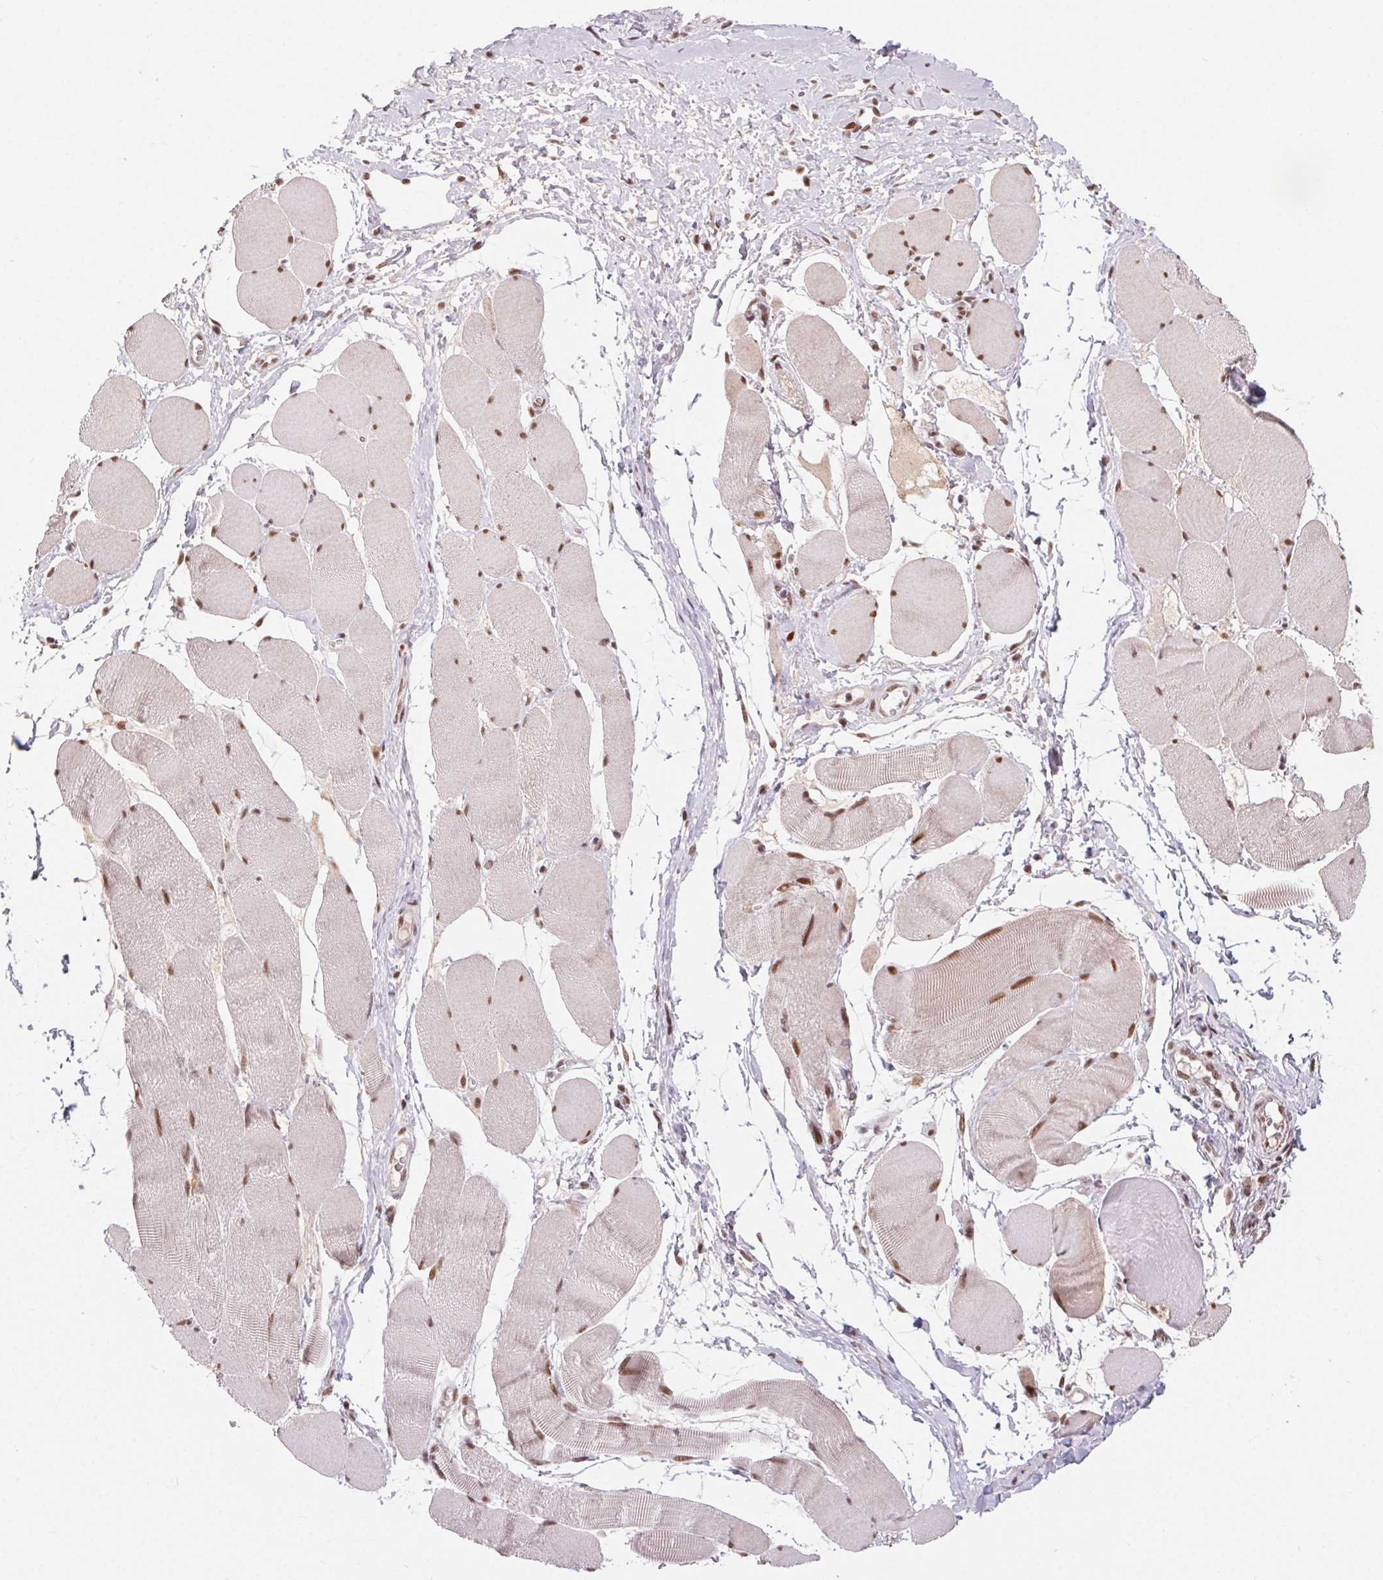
{"staining": {"intensity": "moderate", "quantity": ">75%", "location": "nuclear"}, "tissue": "skeletal muscle", "cell_type": "Myocytes", "image_type": "normal", "snomed": [{"axis": "morphology", "description": "Normal tissue, NOS"}, {"axis": "topography", "description": "Skeletal muscle"}], "caption": "A photomicrograph of skeletal muscle stained for a protein displays moderate nuclear brown staining in myocytes.", "gene": "CD2BP2", "patient": {"sex": "female", "age": 75}}